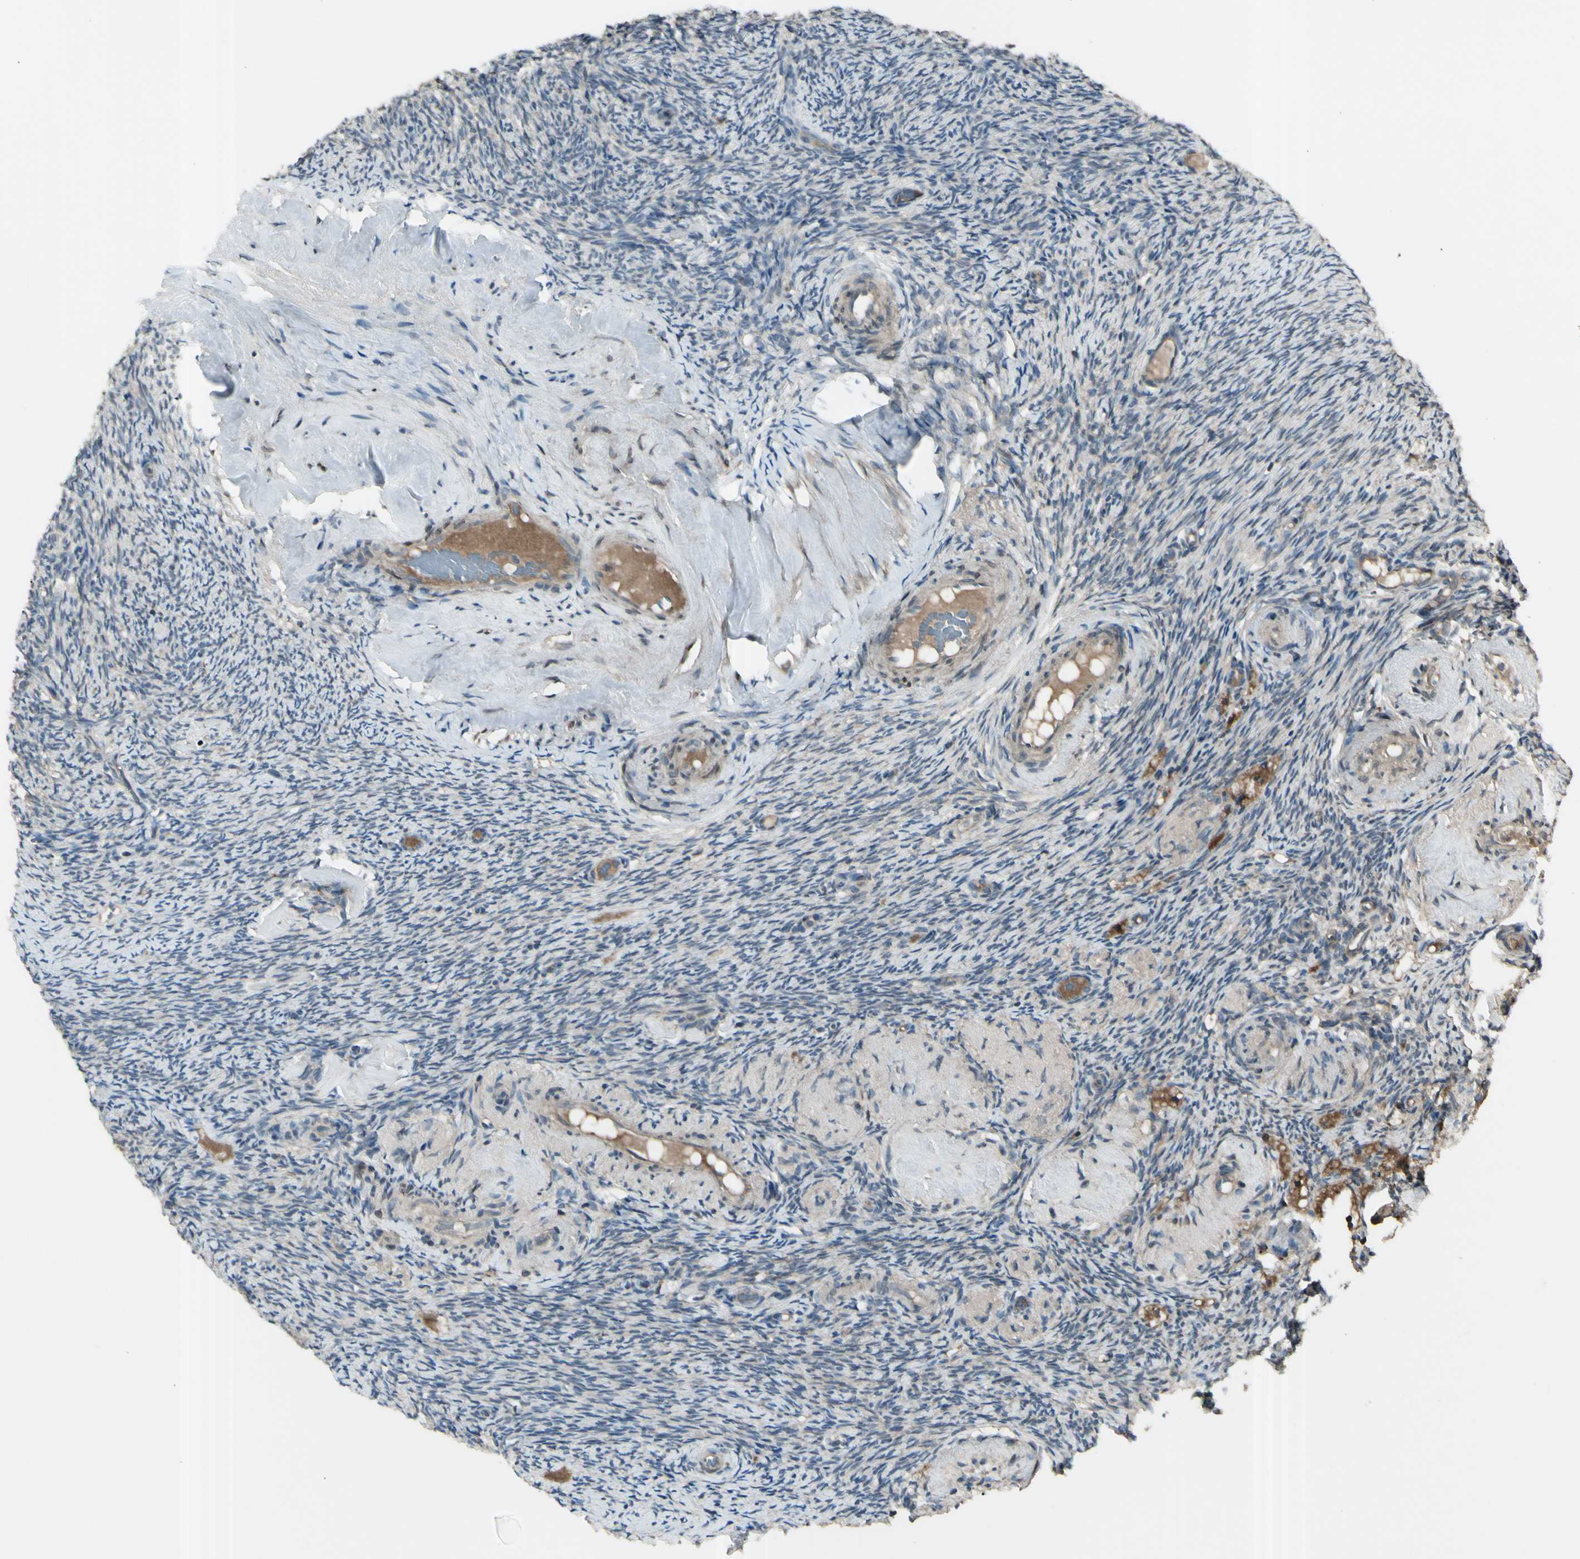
{"staining": {"intensity": "negative", "quantity": "none", "location": "none"}, "tissue": "ovary", "cell_type": "Ovarian stroma cells", "image_type": "normal", "snomed": [{"axis": "morphology", "description": "Normal tissue, NOS"}, {"axis": "topography", "description": "Ovary"}], "caption": "Ovarian stroma cells are negative for protein expression in benign human ovary. (Stains: DAB IHC with hematoxylin counter stain, Microscopy: brightfield microscopy at high magnification).", "gene": "GNAS", "patient": {"sex": "female", "age": 60}}